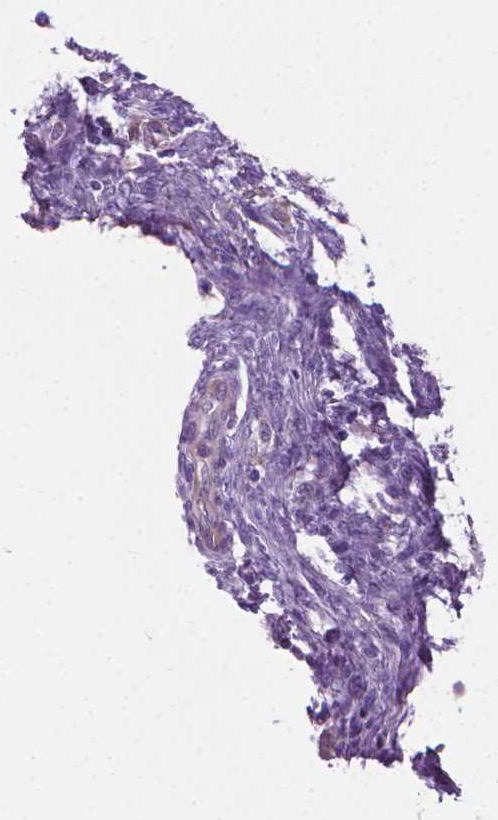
{"staining": {"intensity": "negative", "quantity": "none", "location": "none"}, "tissue": "endometrial cancer", "cell_type": "Tumor cells", "image_type": "cancer", "snomed": [{"axis": "morphology", "description": "Adenocarcinoma, NOS"}, {"axis": "topography", "description": "Endometrium"}], "caption": "The histopathology image demonstrates no significant positivity in tumor cells of adenocarcinoma (endometrial).", "gene": "KRT73", "patient": {"sex": "female", "age": 79}}